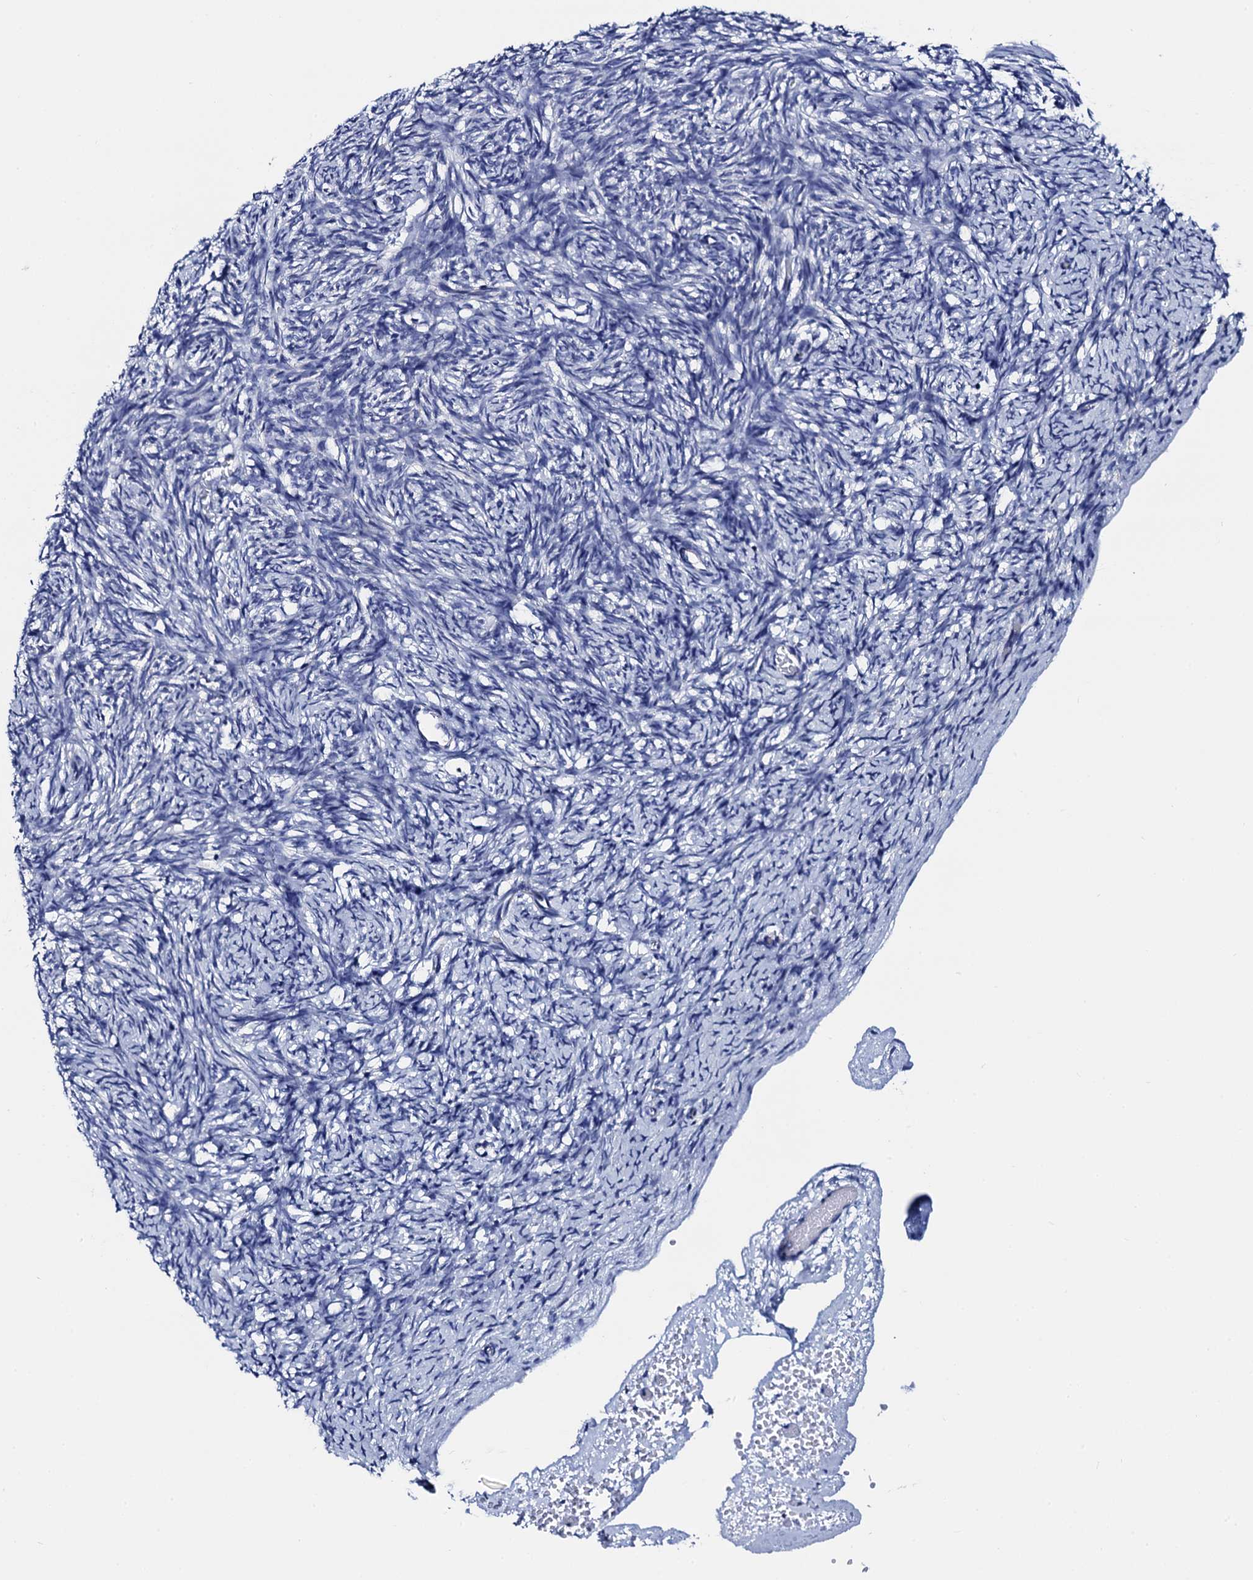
{"staining": {"intensity": "negative", "quantity": "none", "location": "none"}, "tissue": "ovary", "cell_type": "Ovarian stroma cells", "image_type": "normal", "snomed": [{"axis": "morphology", "description": "Normal tissue, NOS"}, {"axis": "topography", "description": "Ovary"}], "caption": "An immunohistochemistry (IHC) histopathology image of unremarkable ovary is shown. There is no staining in ovarian stroma cells of ovary.", "gene": "ACADSB", "patient": {"sex": "female", "age": 34}}